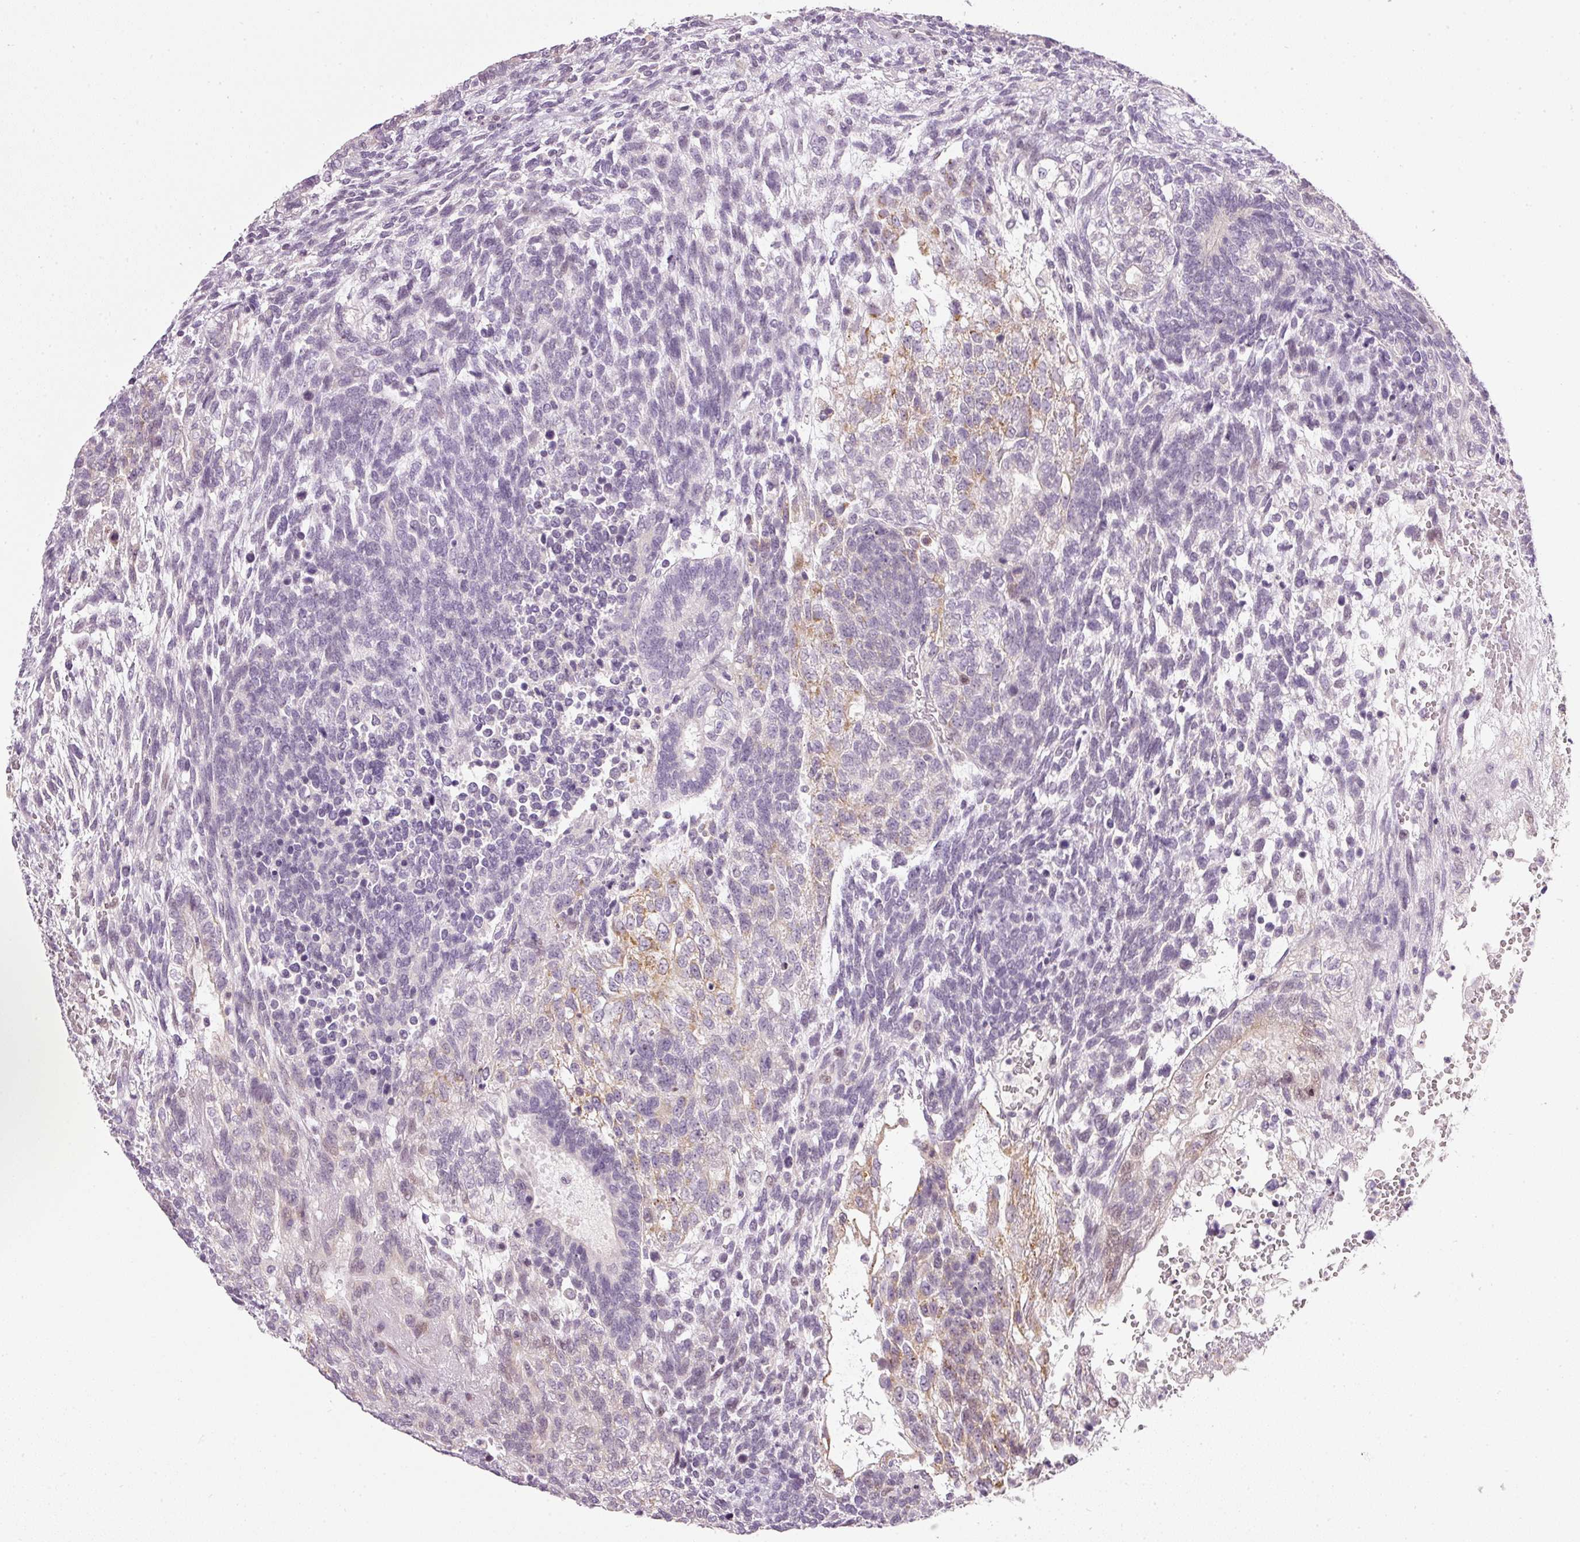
{"staining": {"intensity": "moderate", "quantity": "<25%", "location": "cytoplasmic/membranous"}, "tissue": "testis cancer", "cell_type": "Tumor cells", "image_type": "cancer", "snomed": [{"axis": "morphology", "description": "Carcinoma, Embryonal, NOS"}, {"axis": "topography", "description": "Testis"}], "caption": "Testis cancer was stained to show a protein in brown. There is low levels of moderate cytoplasmic/membranous positivity in about <25% of tumor cells.", "gene": "NRDE2", "patient": {"sex": "male", "age": 23}}